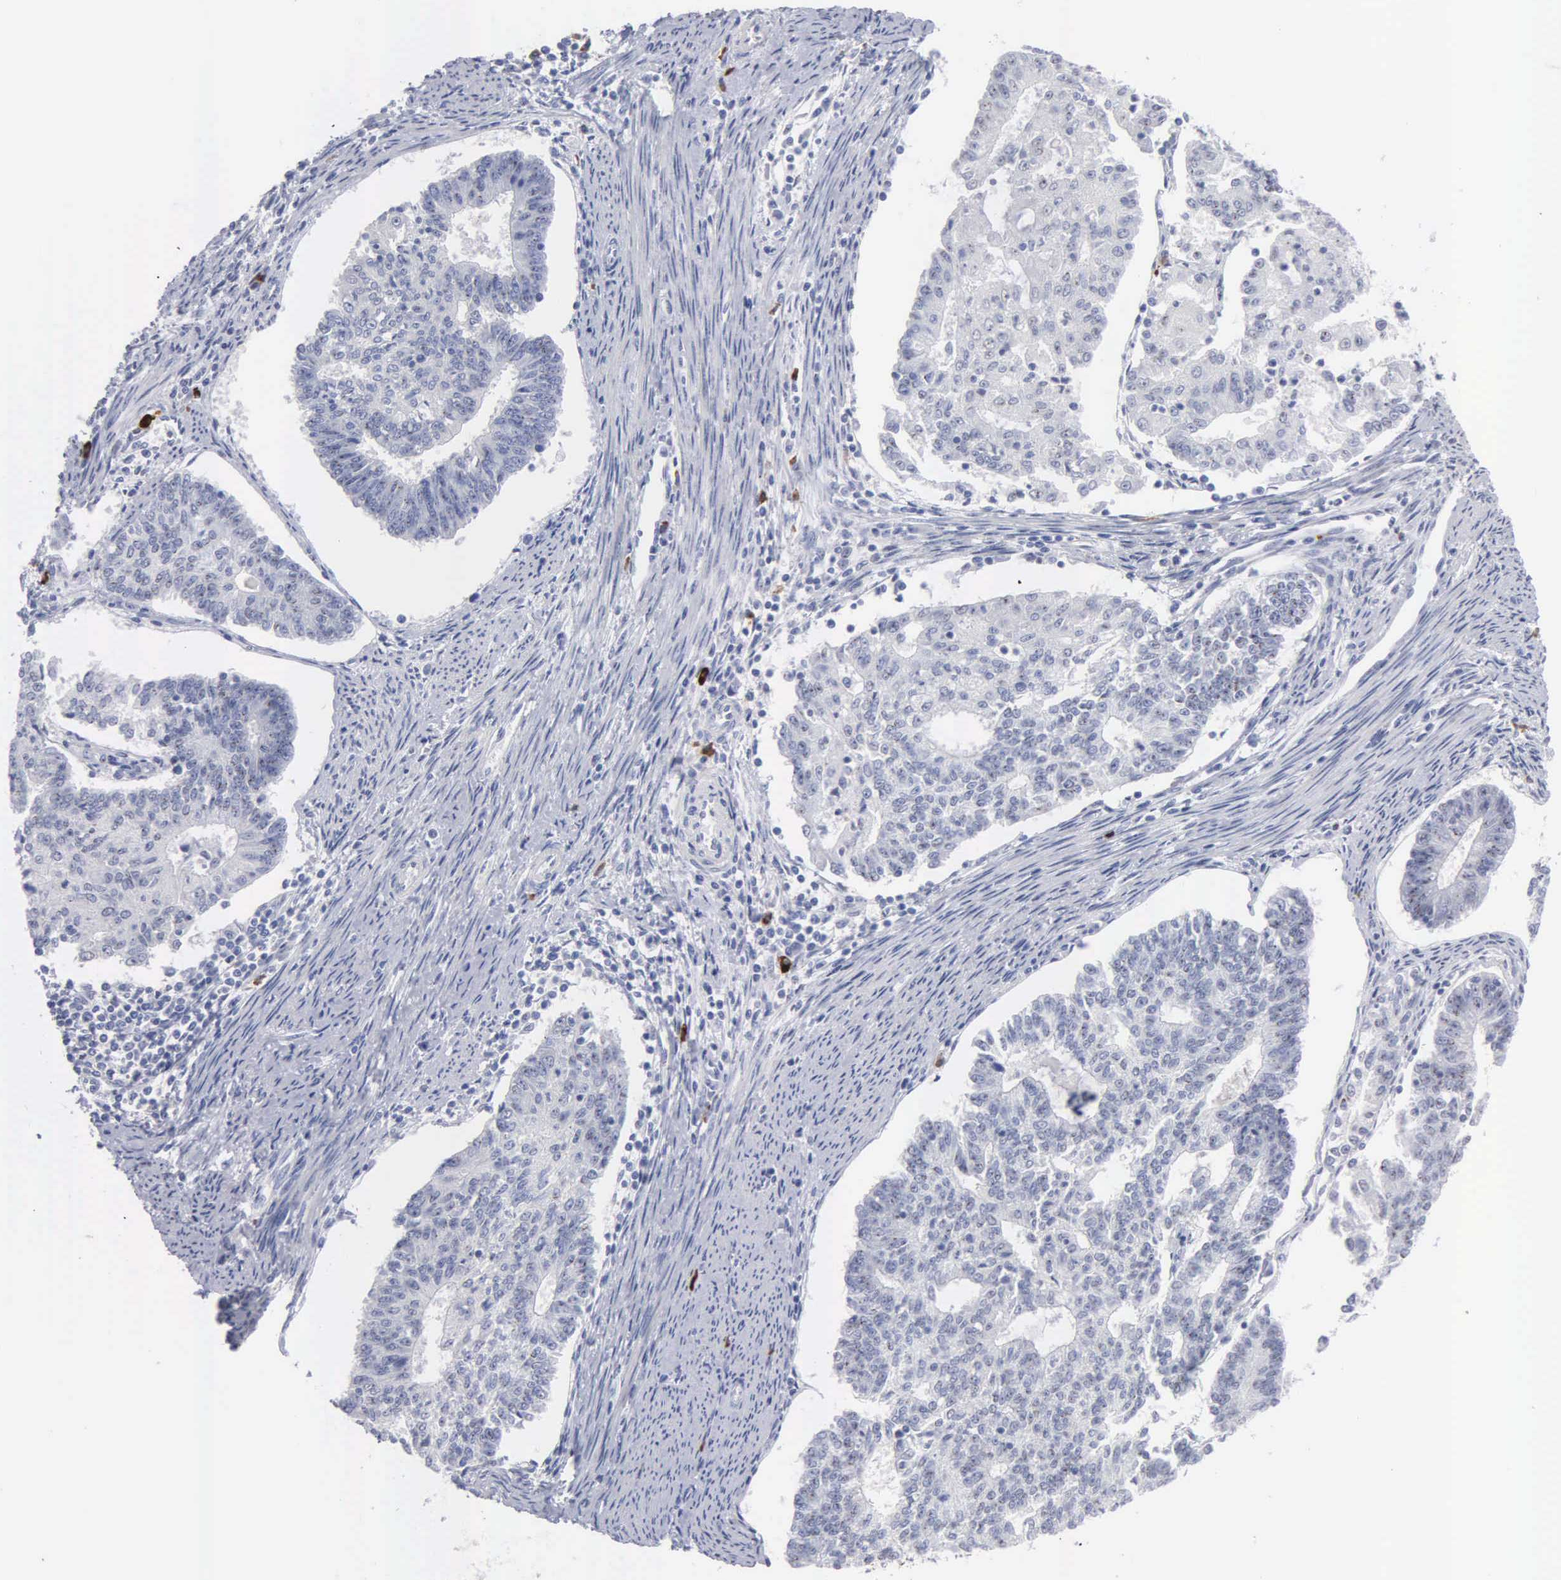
{"staining": {"intensity": "negative", "quantity": "none", "location": "none"}, "tissue": "endometrial cancer", "cell_type": "Tumor cells", "image_type": "cancer", "snomed": [{"axis": "morphology", "description": "Adenocarcinoma, NOS"}, {"axis": "topography", "description": "Endometrium"}], "caption": "IHC image of endometrial cancer (adenocarcinoma) stained for a protein (brown), which exhibits no positivity in tumor cells.", "gene": "ASPHD2", "patient": {"sex": "female", "age": 56}}